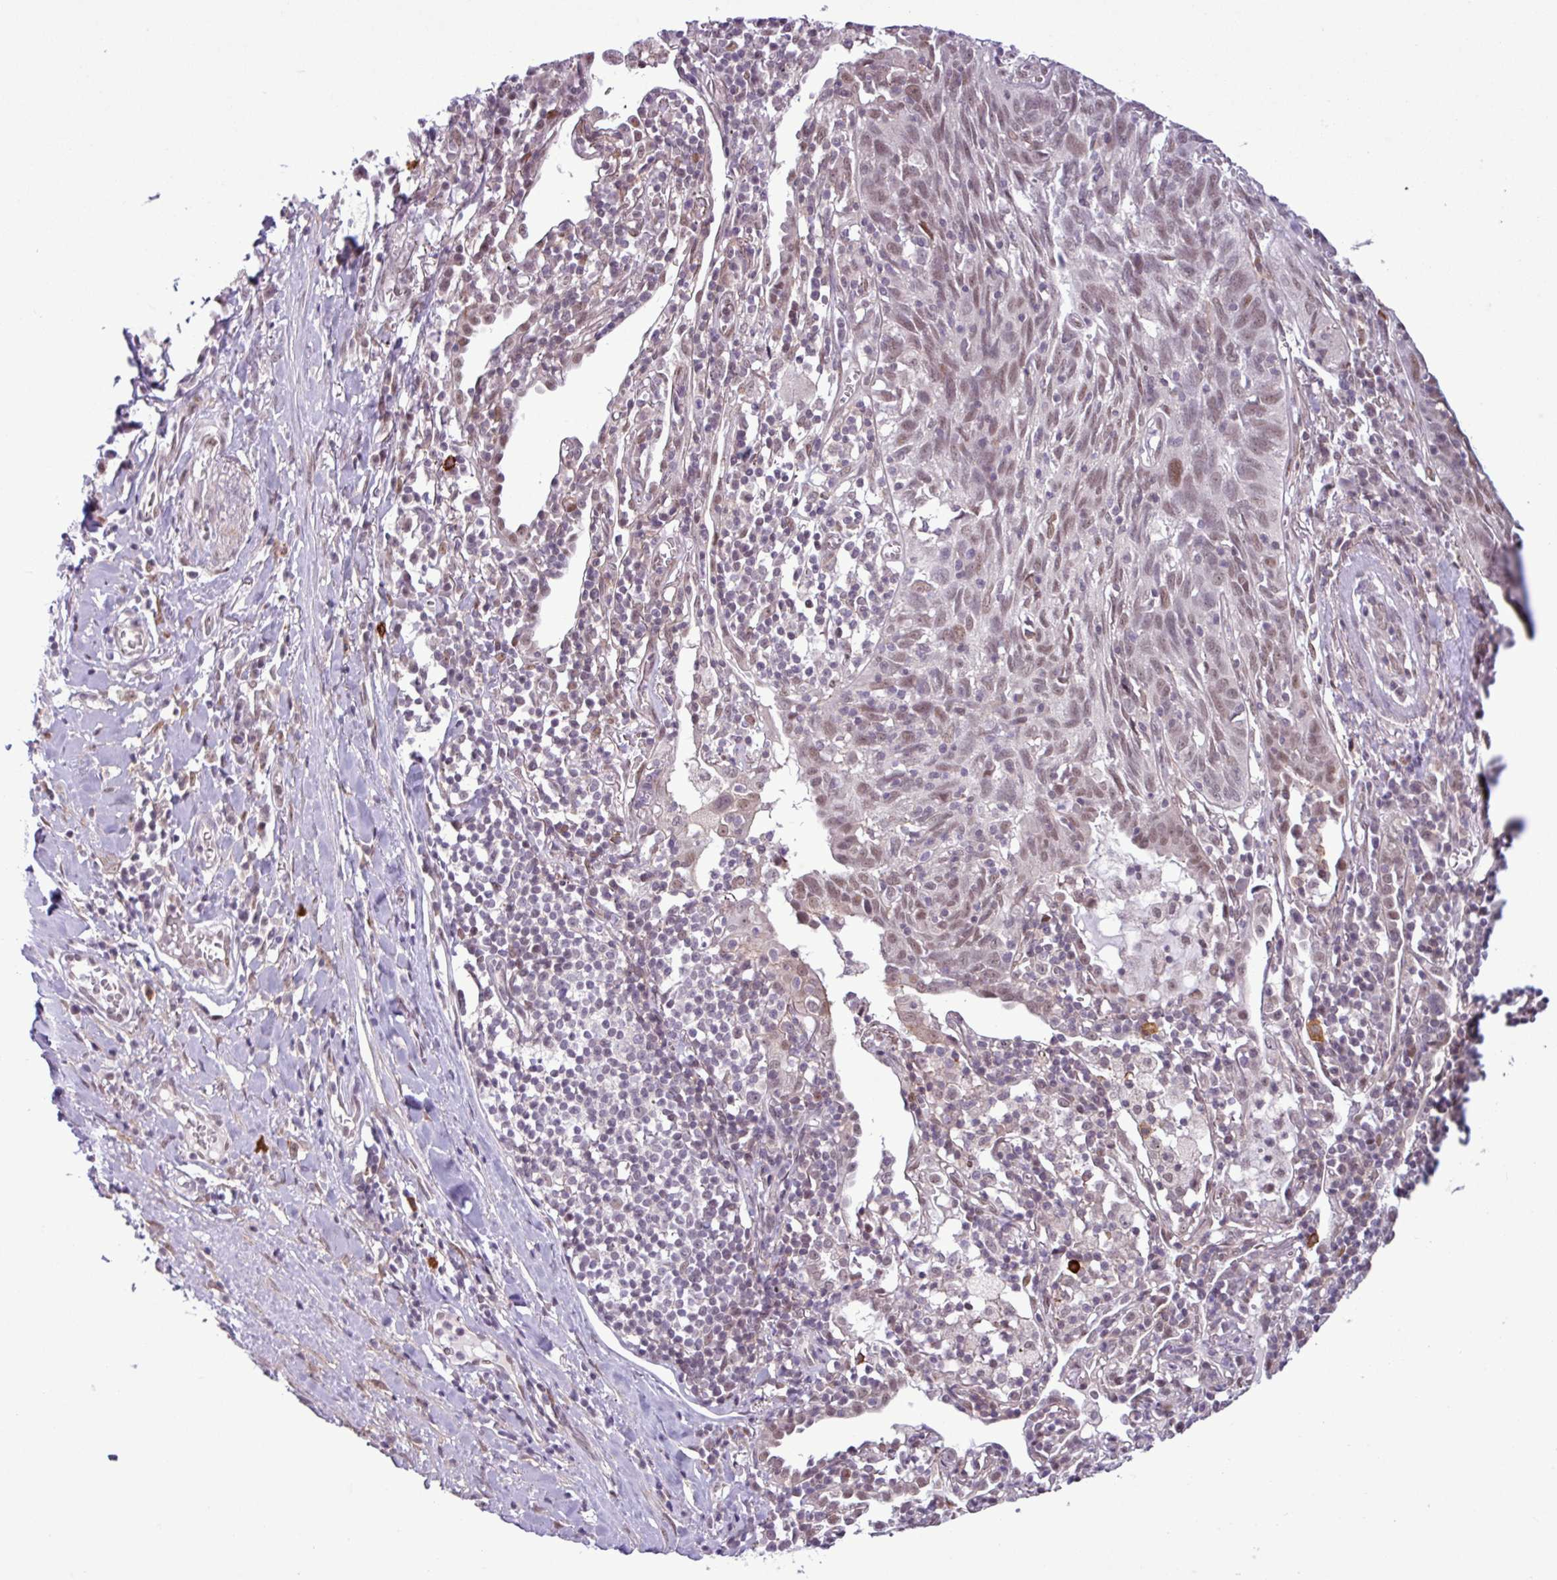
{"staining": {"intensity": "weak", "quantity": ">75%", "location": "nuclear"}, "tissue": "lung cancer", "cell_type": "Tumor cells", "image_type": "cancer", "snomed": [{"axis": "morphology", "description": "Squamous cell carcinoma, NOS"}, {"axis": "topography", "description": "Lung"}], "caption": "Weak nuclear expression for a protein is identified in approximately >75% of tumor cells of lung cancer (squamous cell carcinoma) using immunohistochemistry.", "gene": "NOTCH2", "patient": {"sex": "female", "age": 66}}